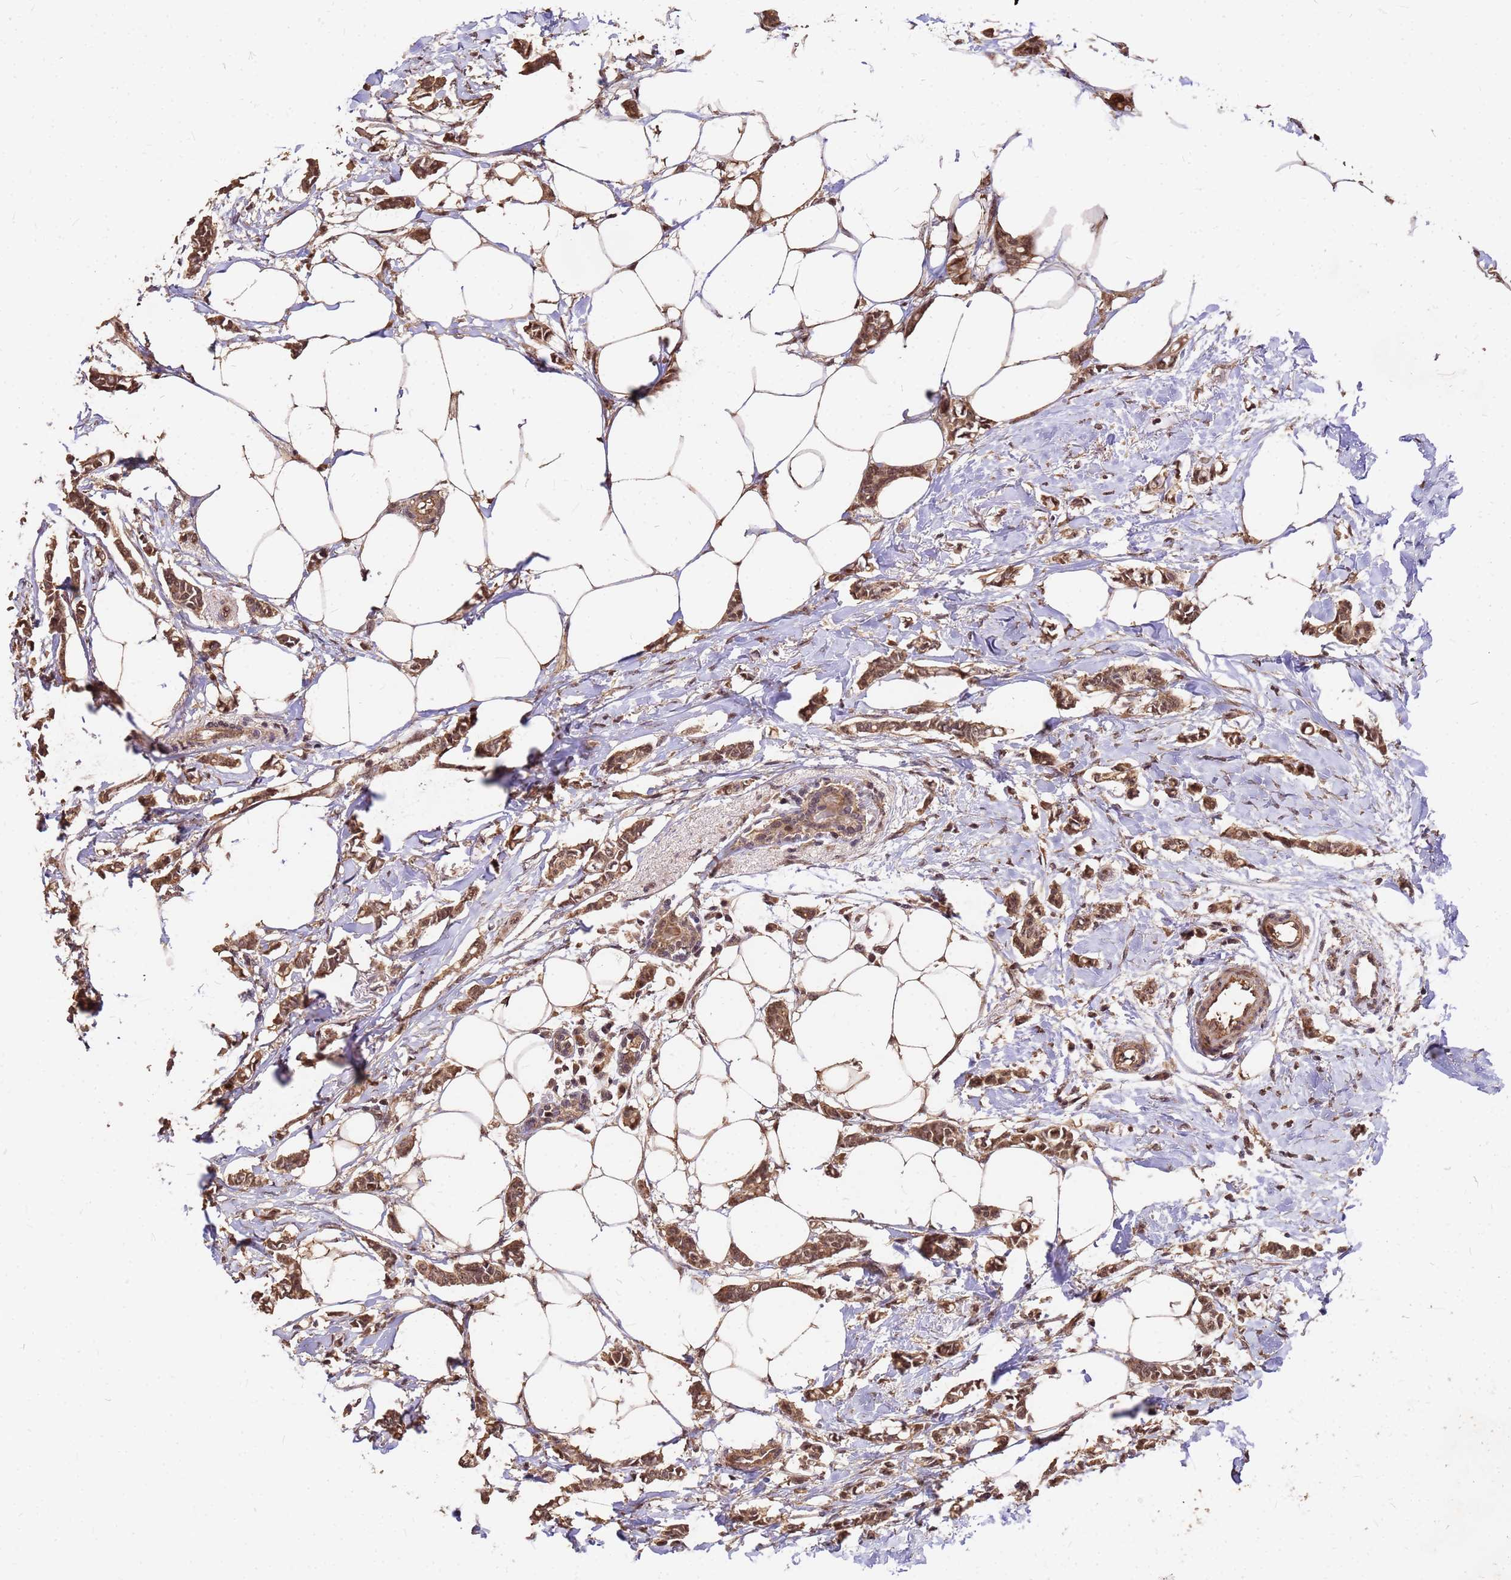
{"staining": {"intensity": "moderate", "quantity": ">75%", "location": "cytoplasmic/membranous,nuclear"}, "tissue": "breast cancer", "cell_type": "Tumor cells", "image_type": "cancer", "snomed": [{"axis": "morphology", "description": "Duct carcinoma"}, {"axis": "topography", "description": "Breast"}], "caption": "Immunohistochemical staining of intraductal carcinoma (breast) demonstrates moderate cytoplasmic/membranous and nuclear protein positivity in about >75% of tumor cells.", "gene": "GPATCH8", "patient": {"sex": "female", "age": 41}}